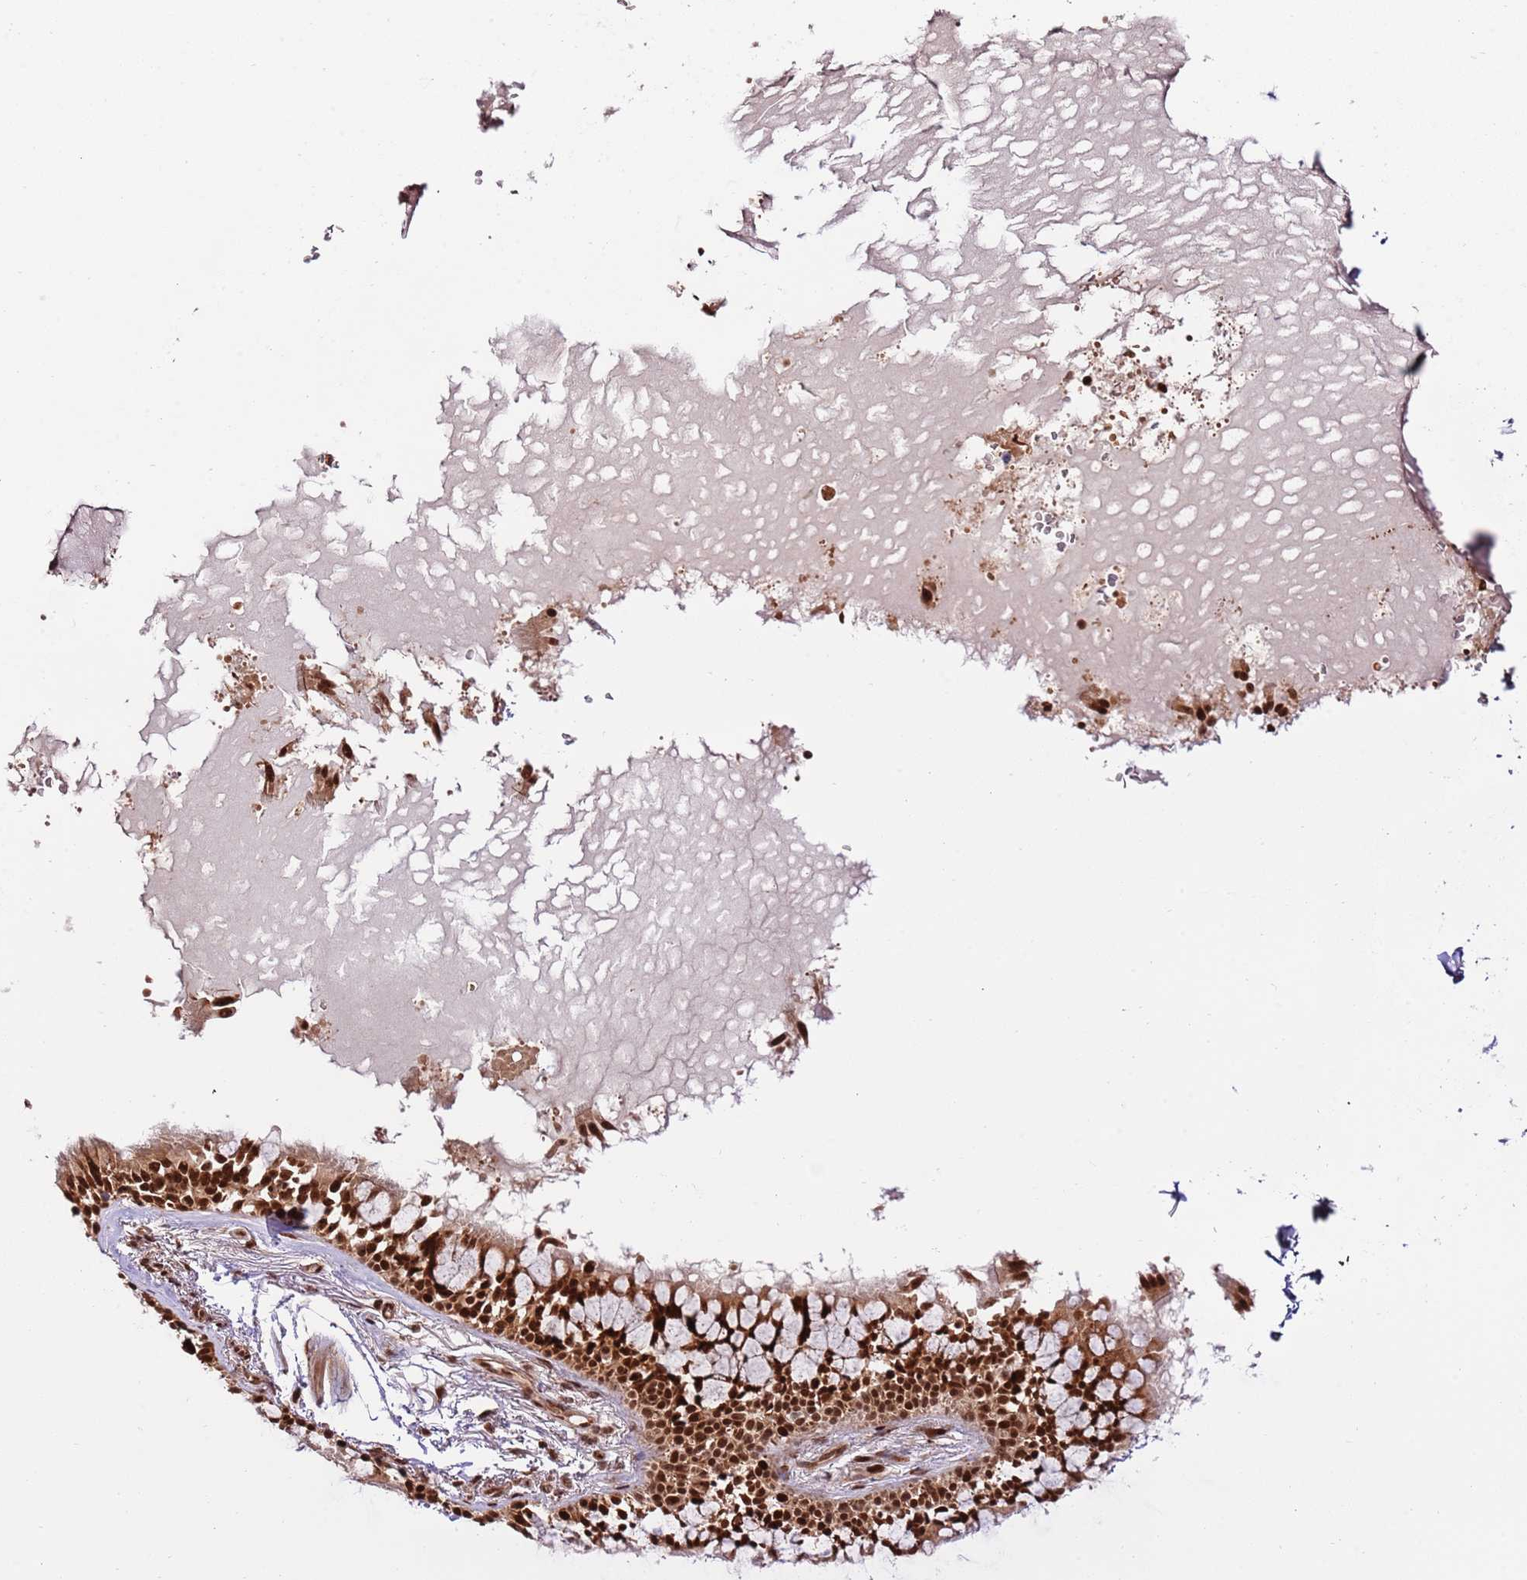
{"staining": {"intensity": "strong", "quantity": ">75%", "location": "cytoplasmic/membranous,nuclear"}, "tissue": "bronchus", "cell_type": "Respiratory epithelial cells", "image_type": "normal", "snomed": [{"axis": "morphology", "description": "Normal tissue, NOS"}, {"axis": "topography", "description": "Bronchus"}], "caption": "A high-resolution histopathology image shows immunohistochemistry staining of unremarkable bronchus, which demonstrates strong cytoplasmic/membranous,nuclear staining in approximately >75% of respiratory epithelial cells.", "gene": "RIF1", "patient": {"sex": "male", "age": 70}}